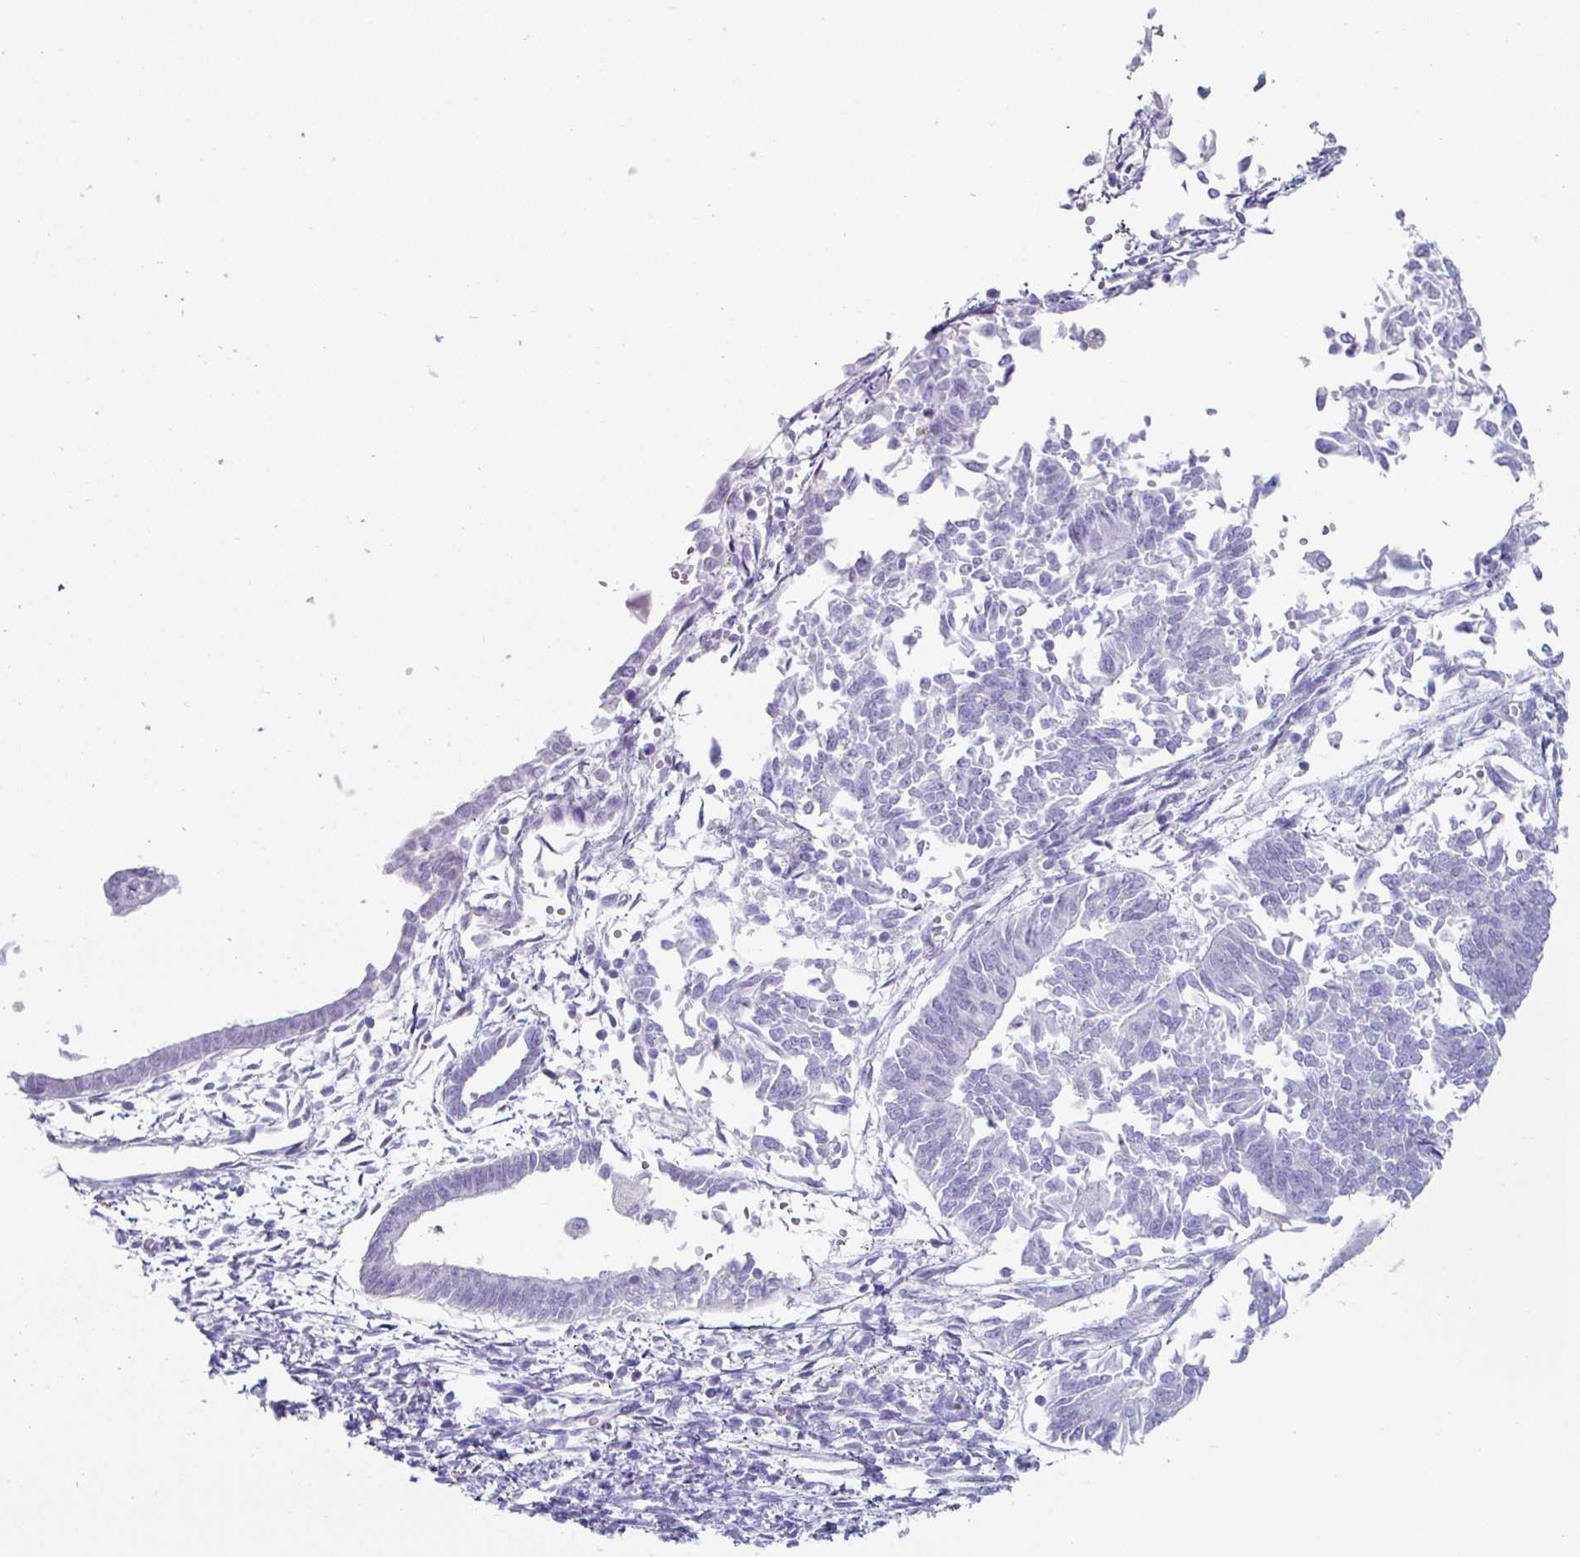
{"staining": {"intensity": "negative", "quantity": "none", "location": "none"}, "tissue": "endometrial cancer", "cell_type": "Tumor cells", "image_type": "cancer", "snomed": [{"axis": "morphology", "description": "Adenocarcinoma, NOS"}, {"axis": "topography", "description": "Endometrium"}], "caption": "Protein analysis of endometrial adenocarcinoma shows no significant positivity in tumor cells.", "gene": "CREG2", "patient": {"sex": "female", "age": 65}}